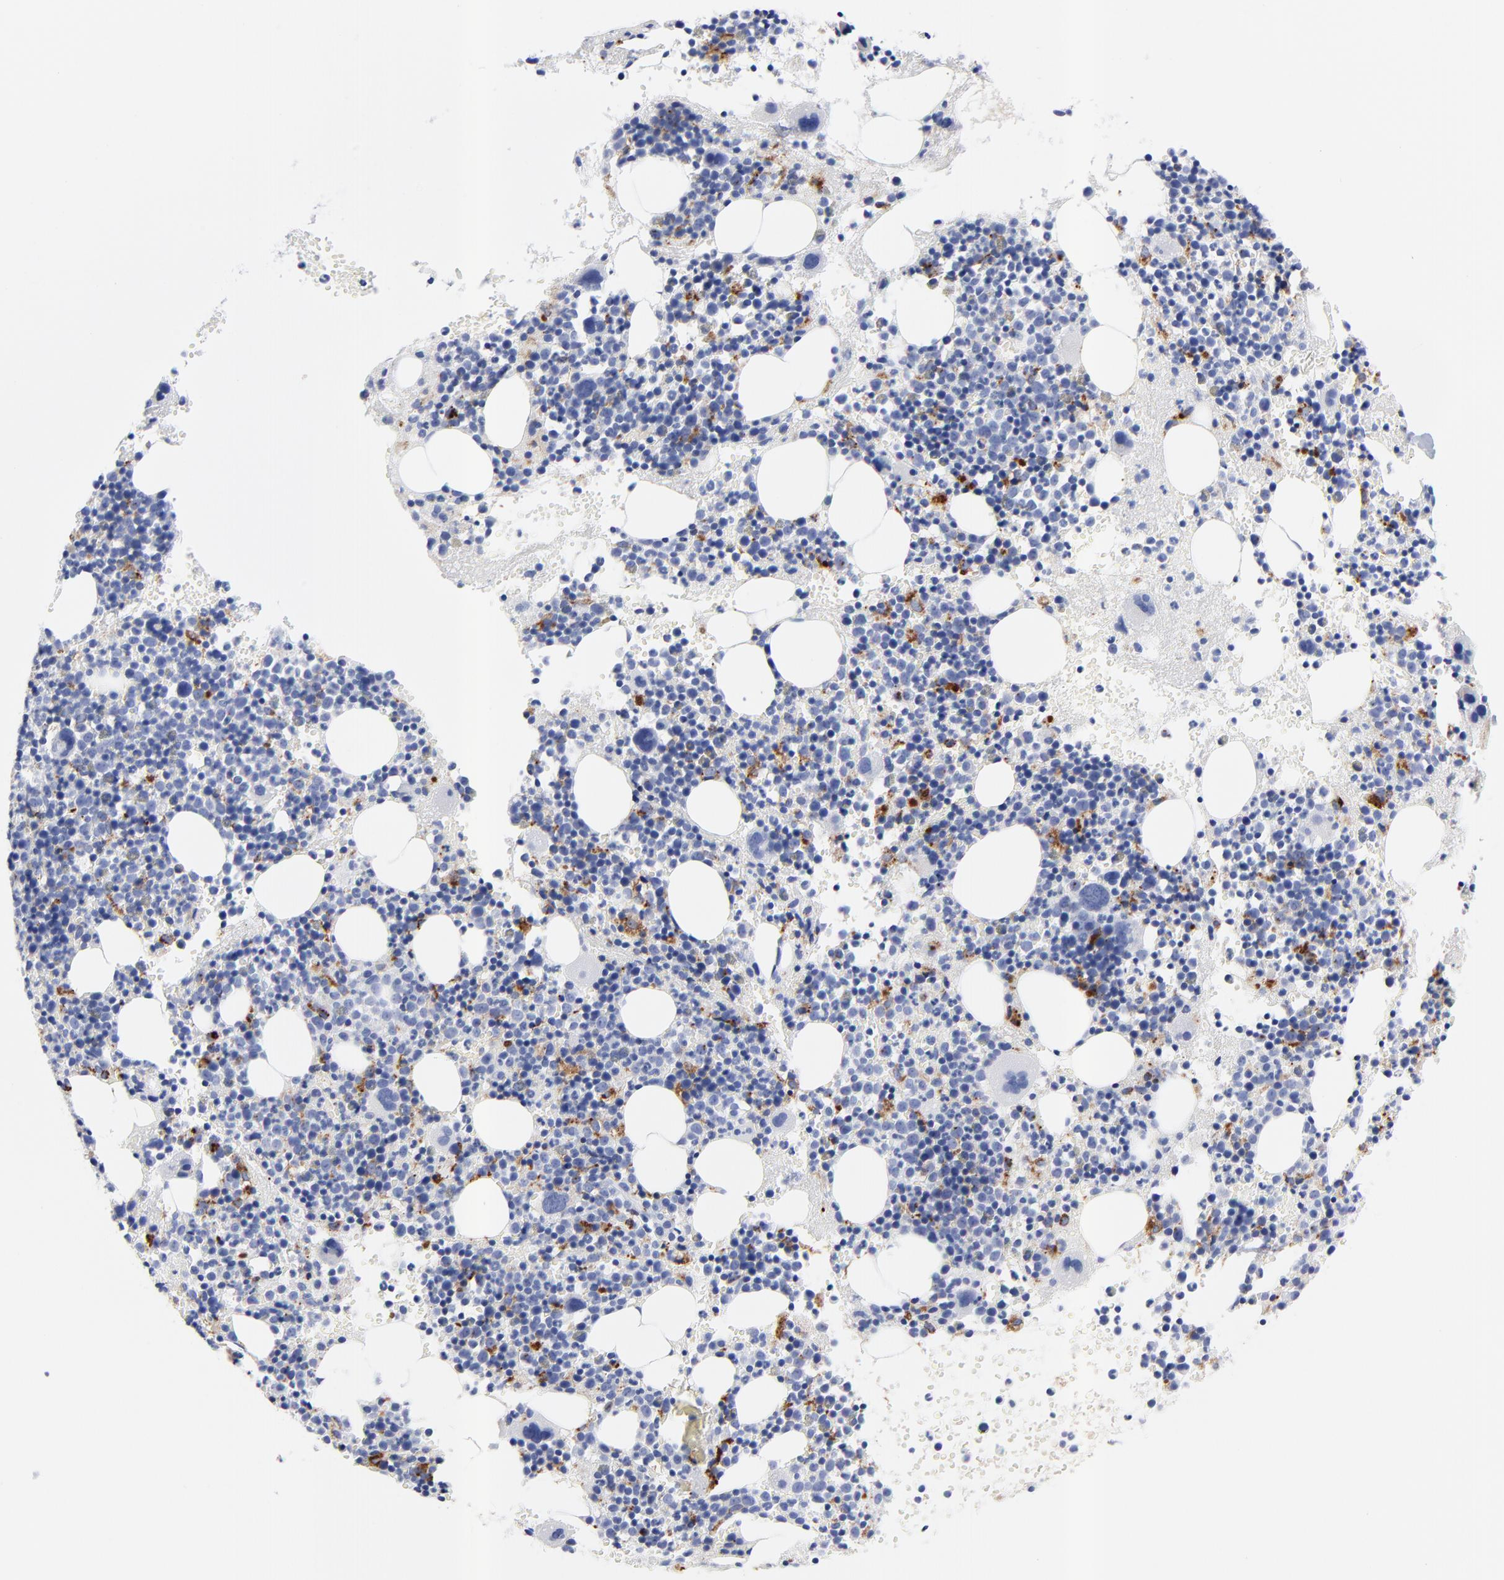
{"staining": {"intensity": "strong", "quantity": "<25%", "location": "cytoplasmic/membranous"}, "tissue": "bone marrow", "cell_type": "Hematopoietic cells", "image_type": "normal", "snomed": [{"axis": "morphology", "description": "Normal tissue, NOS"}, {"axis": "topography", "description": "Bone marrow"}], "caption": "Immunohistochemical staining of normal human bone marrow reveals <25% levels of strong cytoplasmic/membranous protein expression in about <25% of hematopoietic cells. (IHC, brightfield microscopy, high magnification).", "gene": "CPVL", "patient": {"sex": "male", "age": 34}}